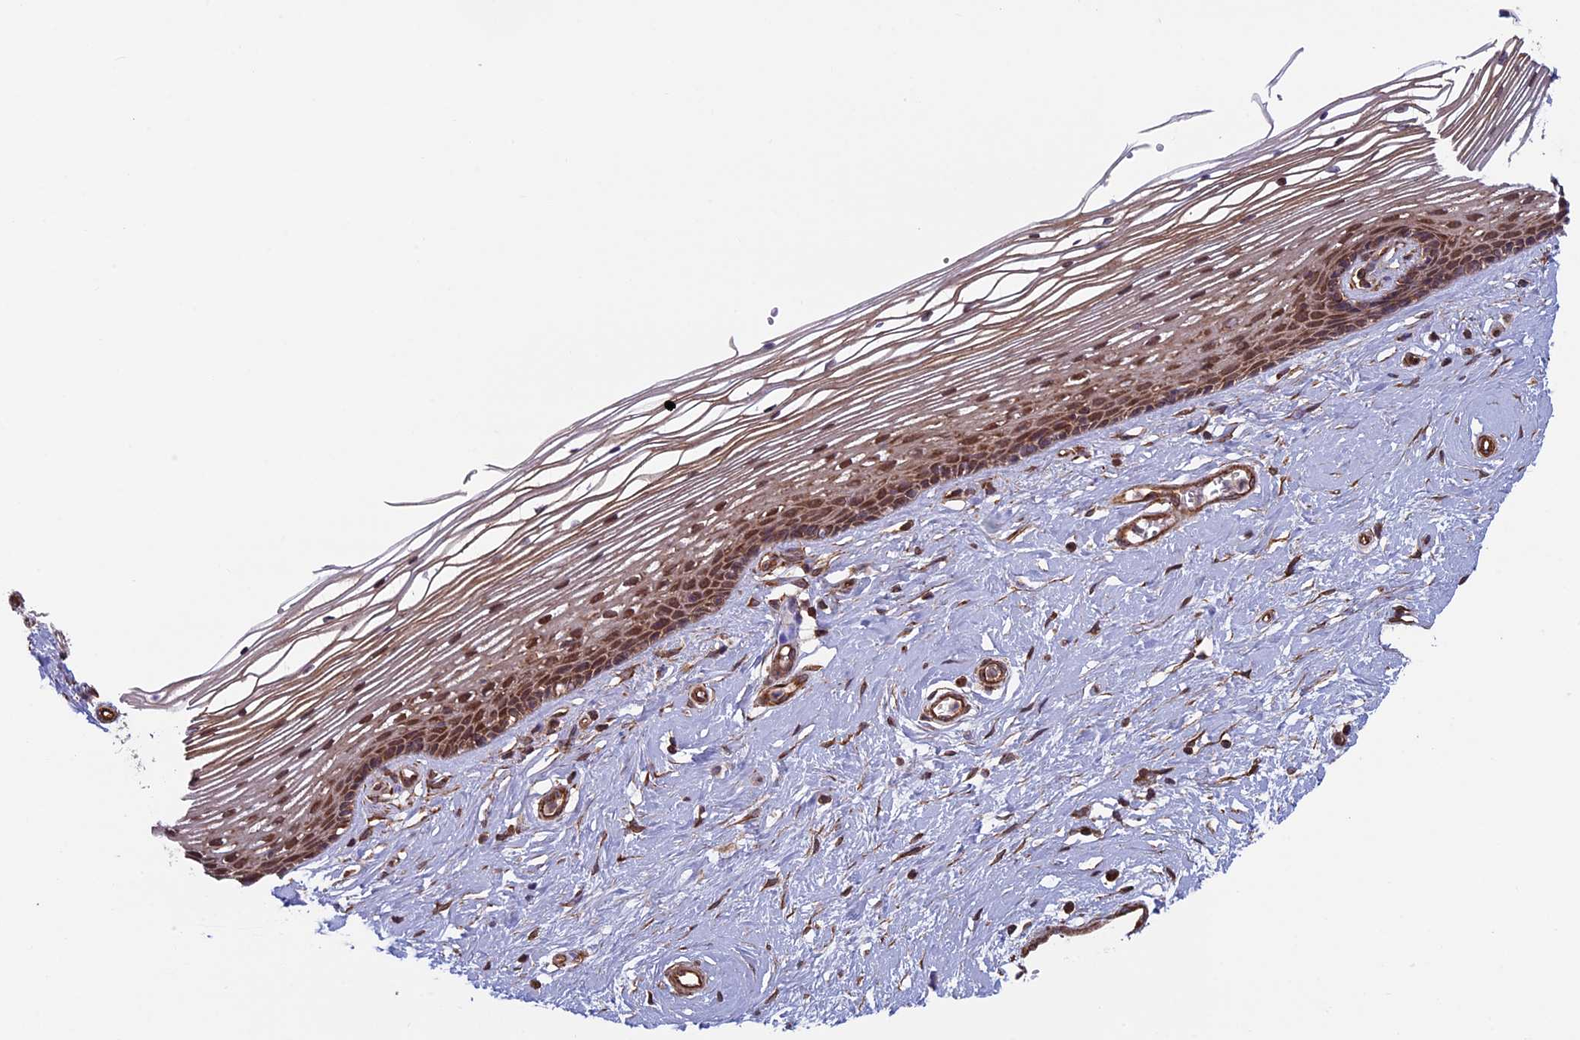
{"staining": {"intensity": "strong", "quantity": ">75%", "location": "cytoplasmic/membranous"}, "tissue": "vagina", "cell_type": "Squamous epithelial cells", "image_type": "normal", "snomed": [{"axis": "morphology", "description": "Normal tissue, NOS"}, {"axis": "topography", "description": "Vagina"}], "caption": "A brown stain shows strong cytoplasmic/membranous staining of a protein in squamous epithelial cells of unremarkable vagina.", "gene": "CCDC8", "patient": {"sex": "female", "age": 46}}